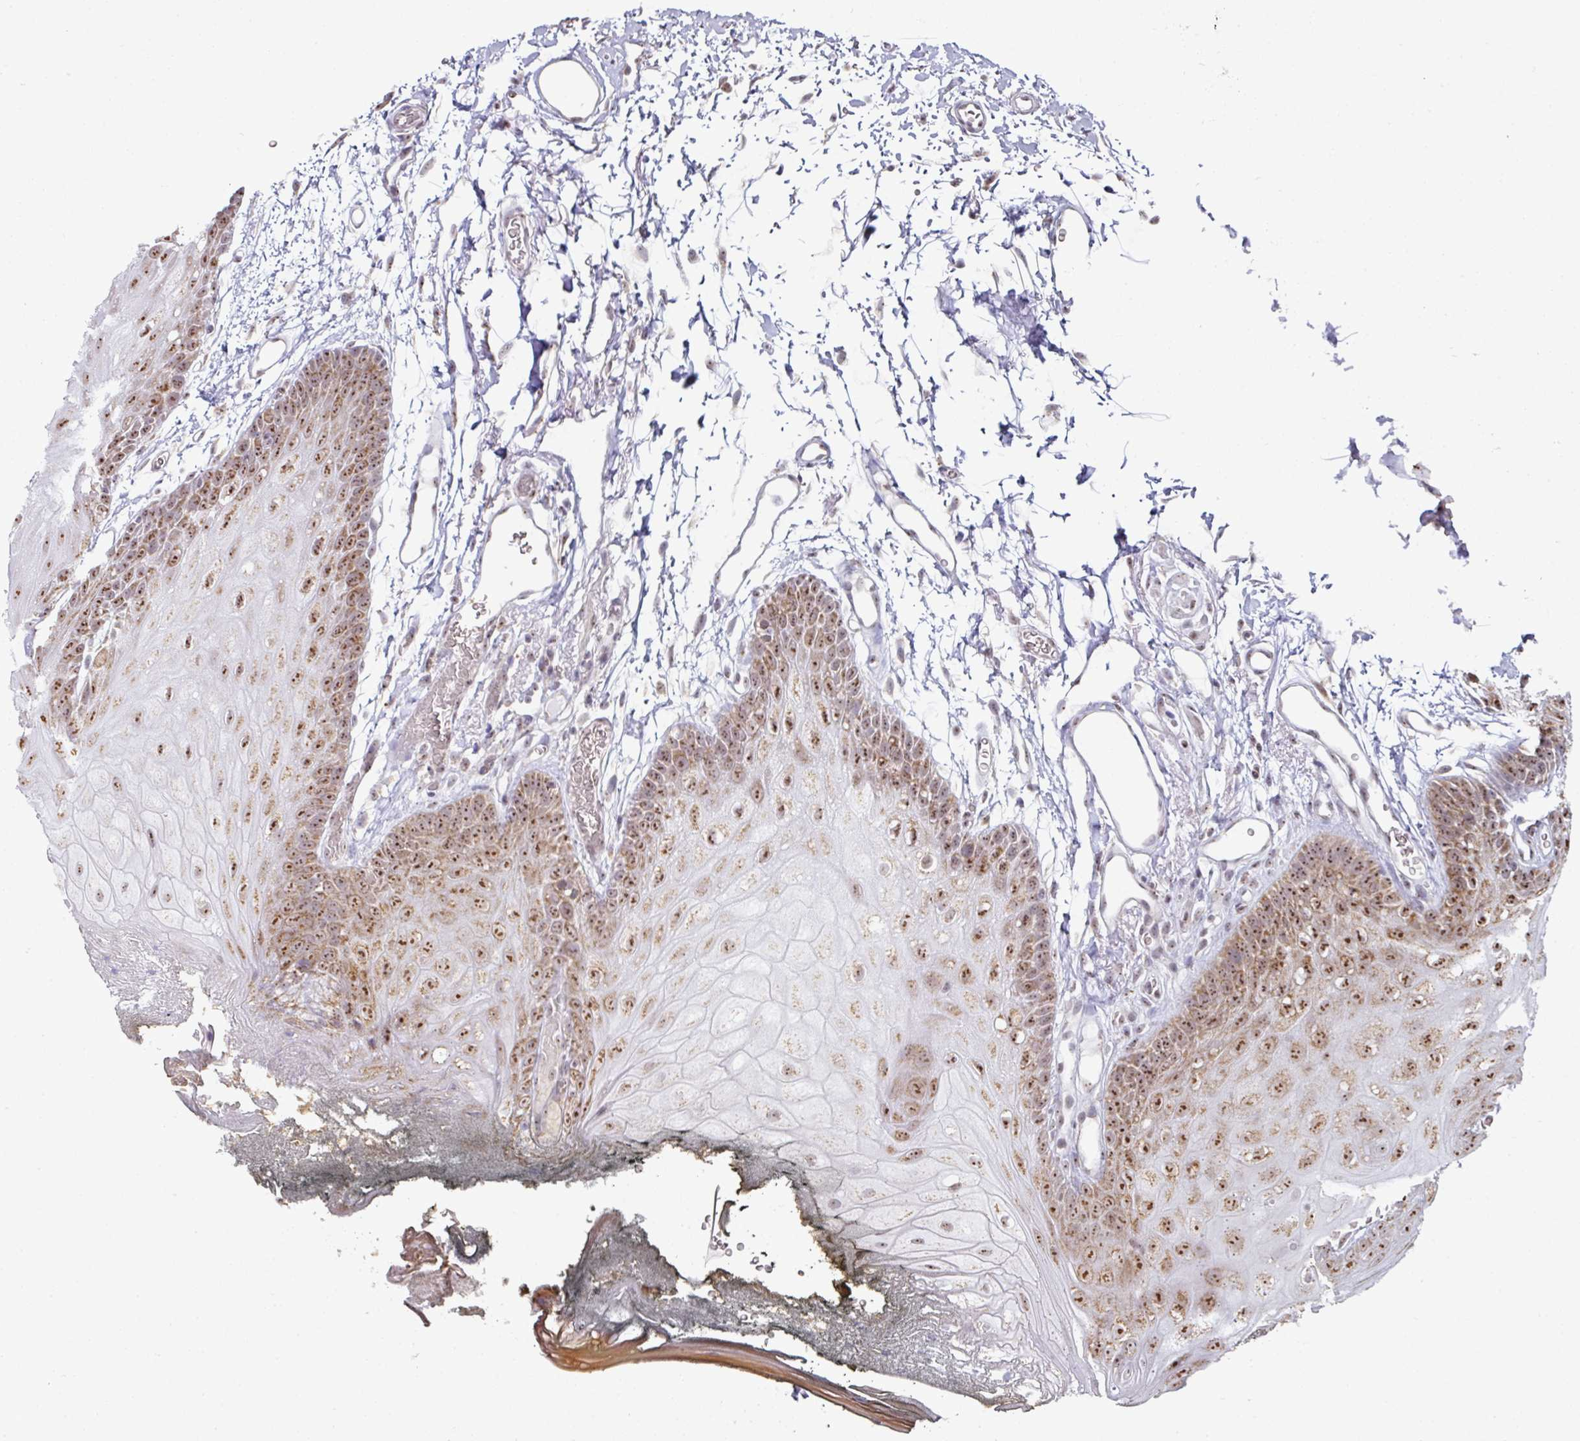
{"staining": {"intensity": "moderate", "quantity": ">75%", "location": "cytoplasmic/membranous,nuclear"}, "tissue": "oral mucosa", "cell_type": "Squamous epithelial cells", "image_type": "normal", "snomed": [{"axis": "morphology", "description": "Normal tissue, NOS"}, {"axis": "morphology", "description": "Squamous cell carcinoma, NOS"}, {"axis": "topography", "description": "Oral tissue"}, {"axis": "topography", "description": "Head-Neck"}], "caption": "A high-resolution photomicrograph shows immunohistochemistry staining of benign oral mucosa, which exhibits moderate cytoplasmic/membranous,nuclear staining in about >75% of squamous epithelial cells.", "gene": "NACC2", "patient": {"sex": "female", "age": 81}}